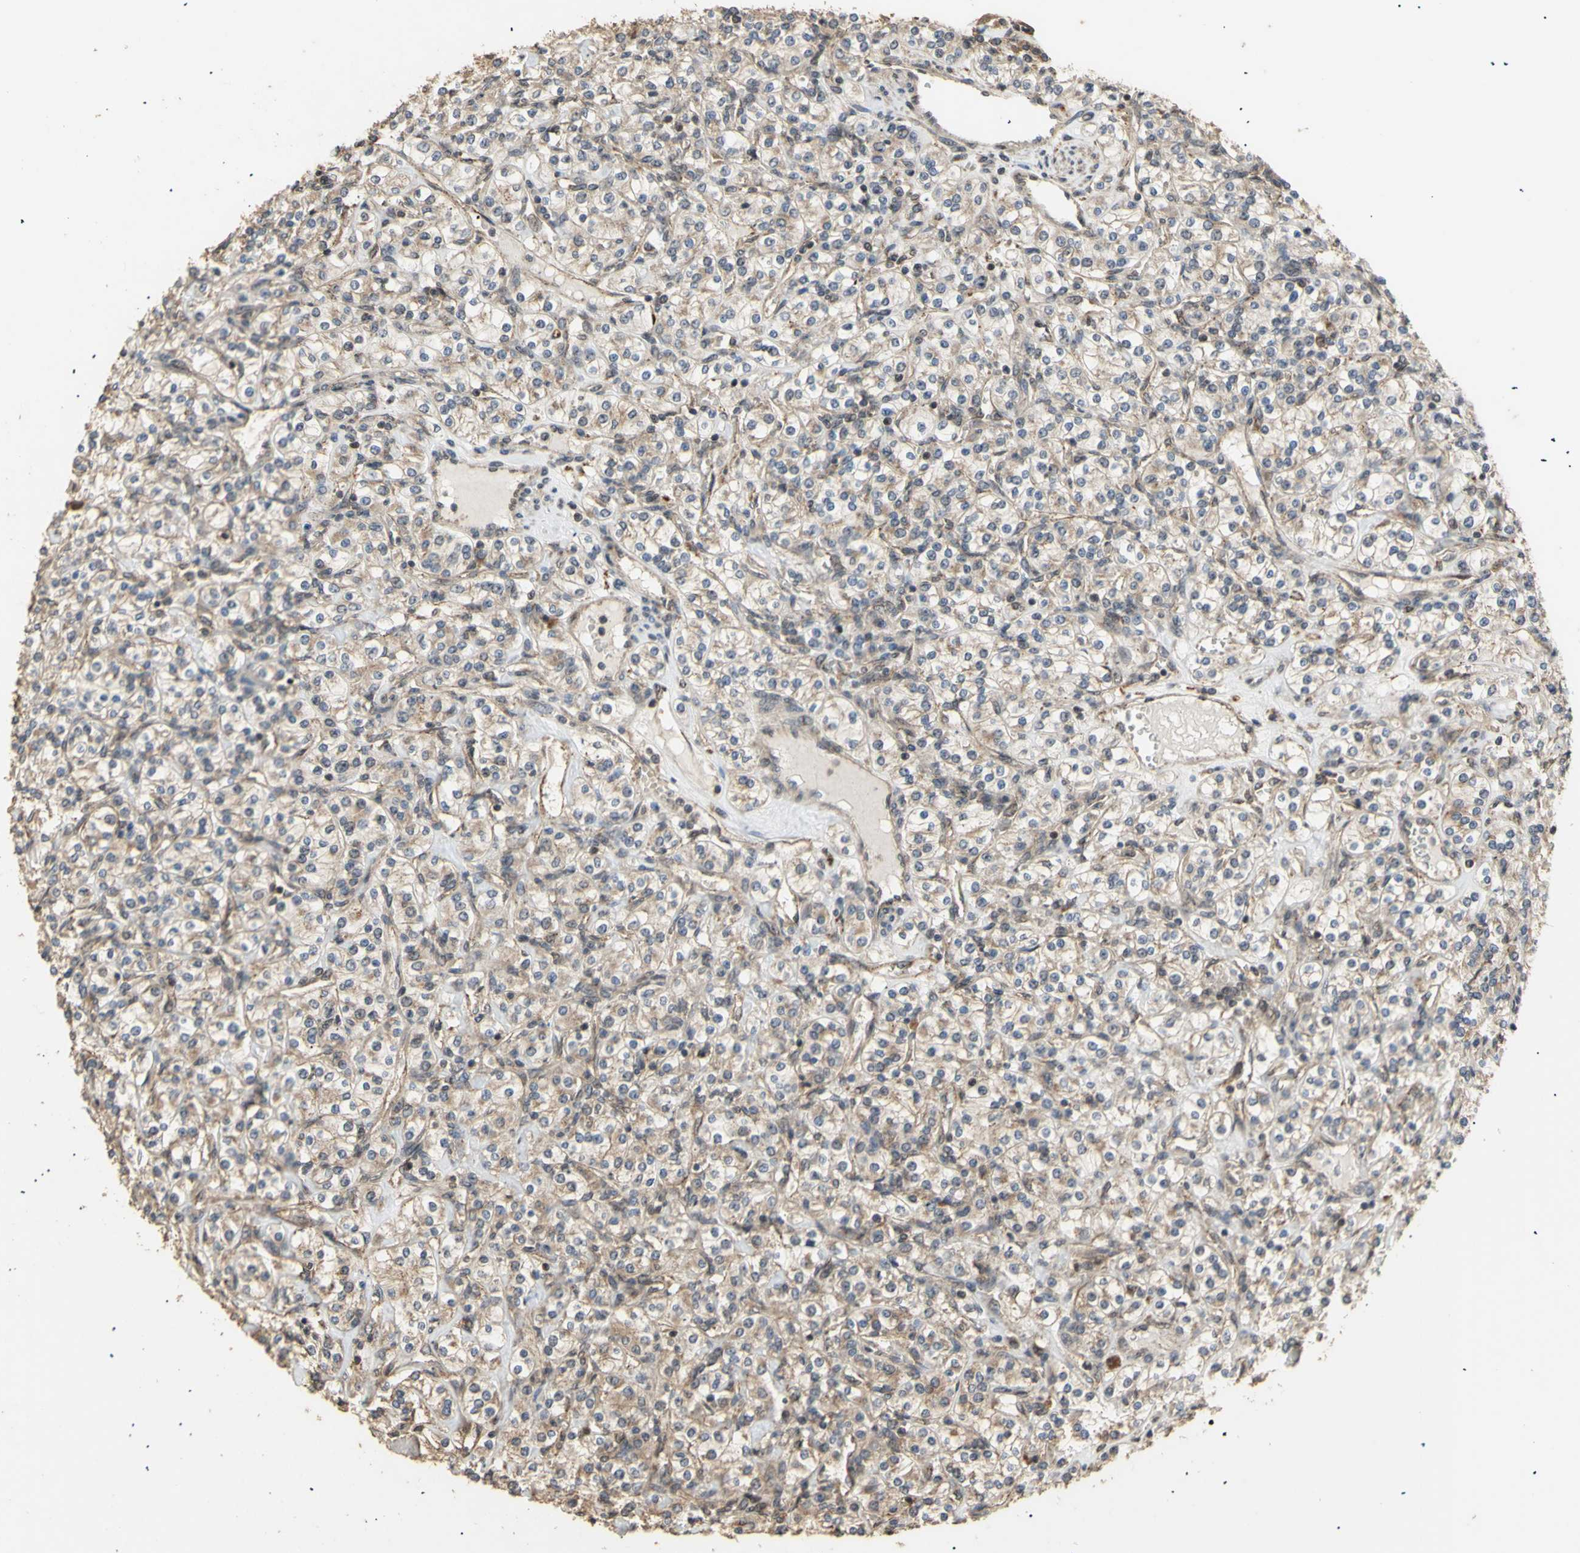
{"staining": {"intensity": "weak", "quantity": ">75%", "location": "cytoplasmic/membranous"}, "tissue": "renal cancer", "cell_type": "Tumor cells", "image_type": "cancer", "snomed": [{"axis": "morphology", "description": "Adenocarcinoma, NOS"}, {"axis": "topography", "description": "Kidney"}], "caption": "A histopathology image of human renal adenocarcinoma stained for a protein demonstrates weak cytoplasmic/membranous brown staining in tumor cells.", "gene": "GTF2E2", "patient": {"sex": "male", "age": 77}}